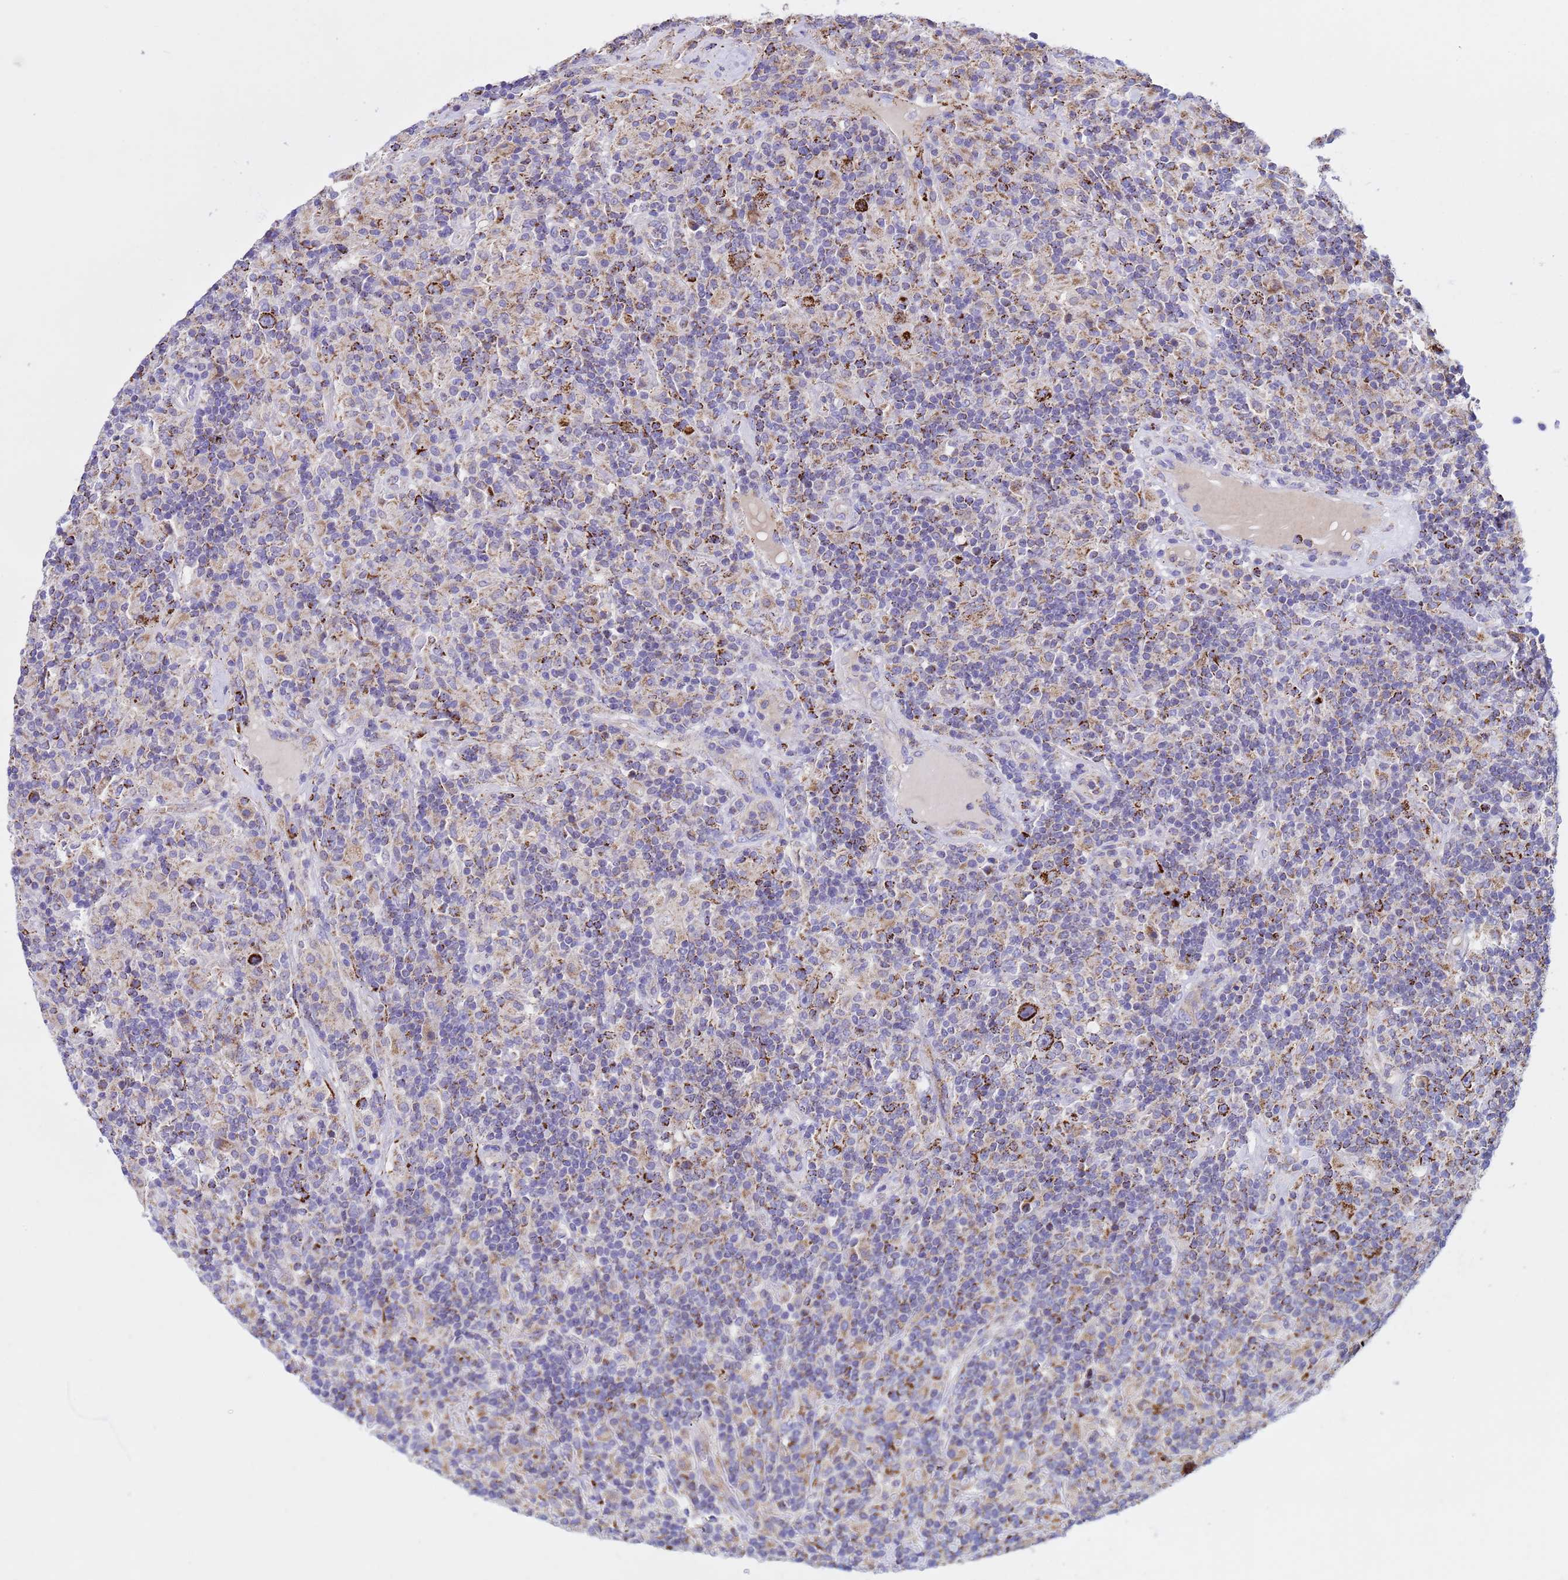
{"staining": {"intensity": "strong", "quantity": ">75%", "location": "cytoplasmic/membranous"}, "tissue": "lymphoma", "cell_type": "Tumor cells", "image_type": "cancer", "snomed": [{"axis": "morphology", "description": "Hodgkin's disease, NOS"}, {"axis": "topography", "description": "Lymph node"}], "caption": "About >75% of tumor cells in lymphoma demonstrate strong cytoplasmic/membranous protein staining as visualized by brown immunohistochemical staining.", "gene": "TUBGCP3", "patient": {"sex": "male", "age": 70}}